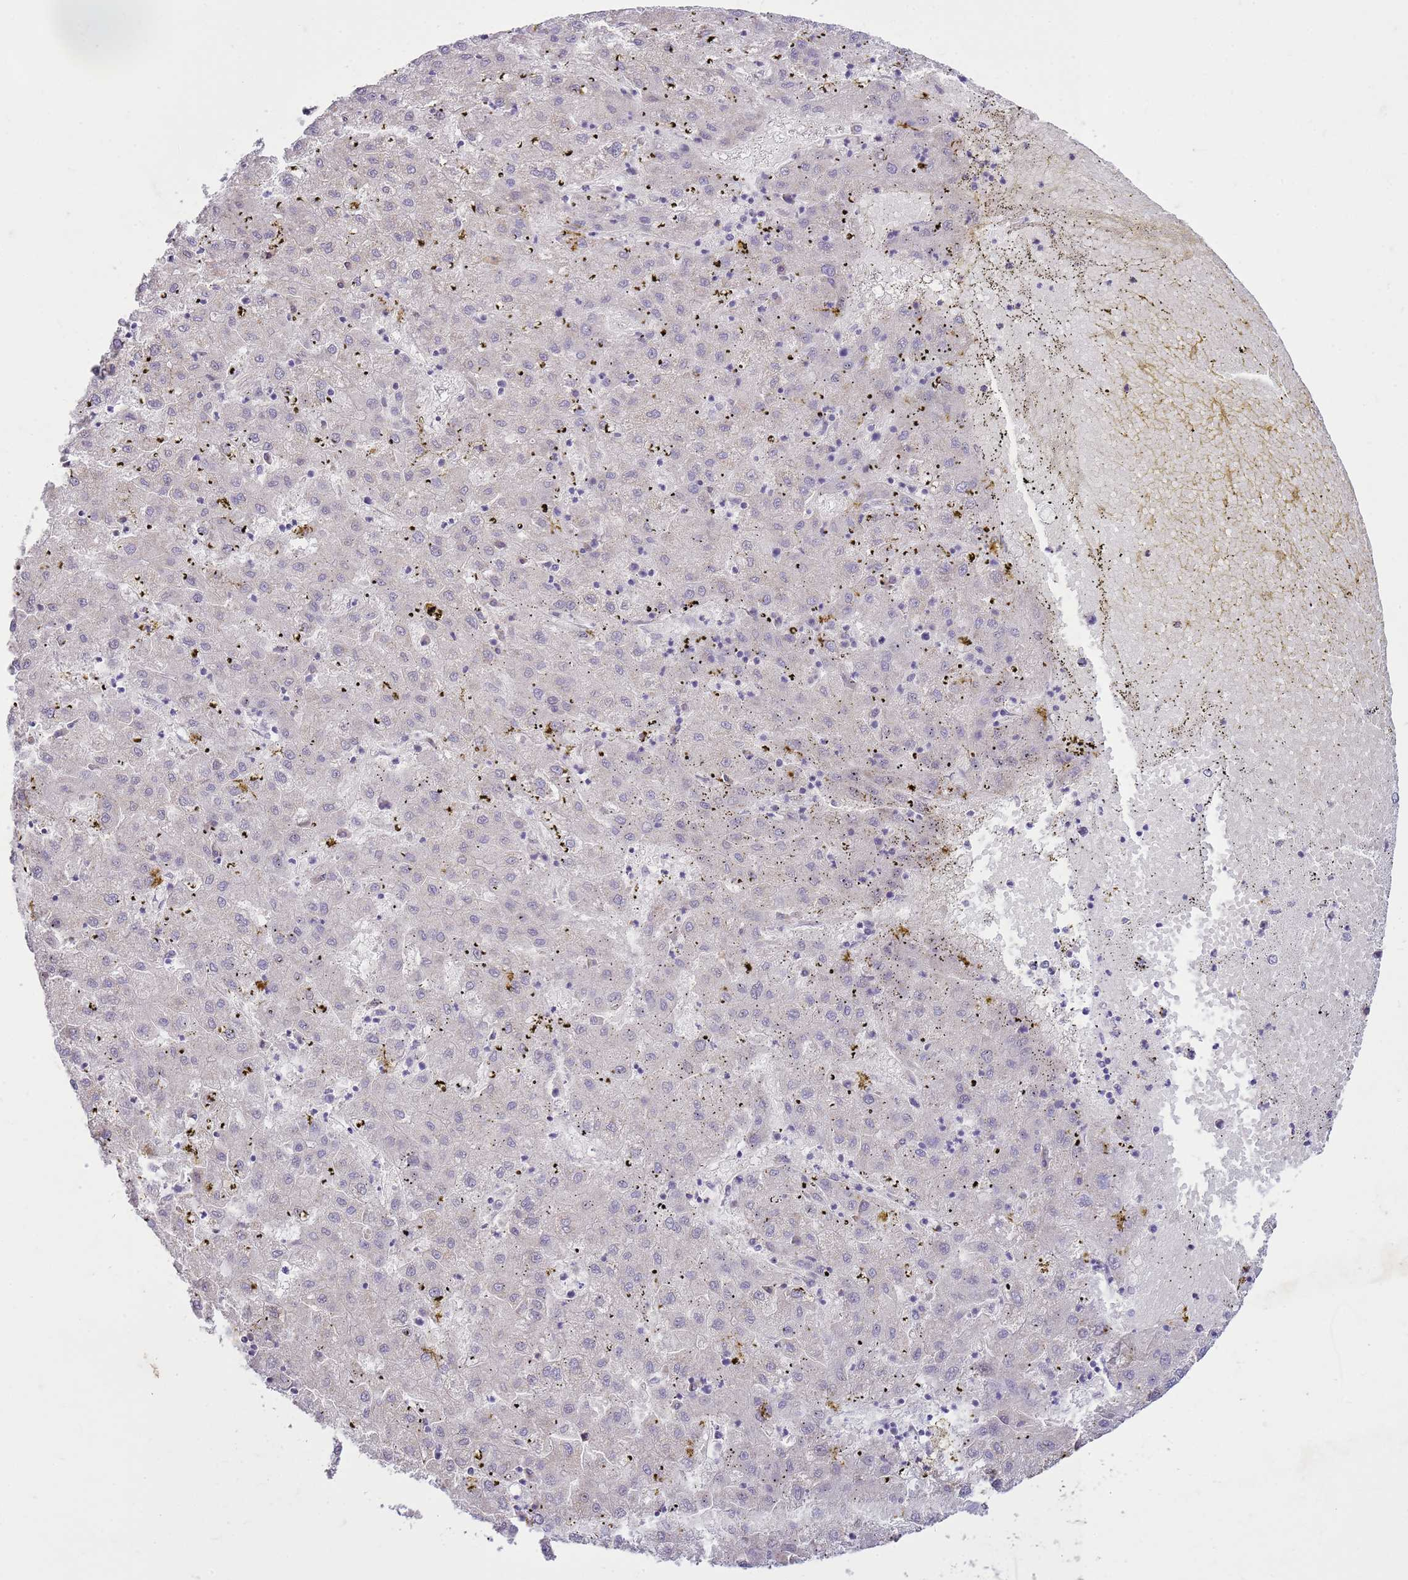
{"staining": {"intensity": "negative", "quantity": "none", "location": "none"}, "tissue": "liver cancer", "cell_type": "Tumor cells", "image_type": "cancer", "snomed": [{"axis": "morphology", "description": "Carcinoma, Hepatocellular, NOS"}, {"axis": "topography", "description": "Liver"}], "caption": "Immunohistochemistry (IHC) of liver cancer displays no positivity in tumor cells.", "gene": "FABP2", "patient": {"sex": "male", "age": 72}}